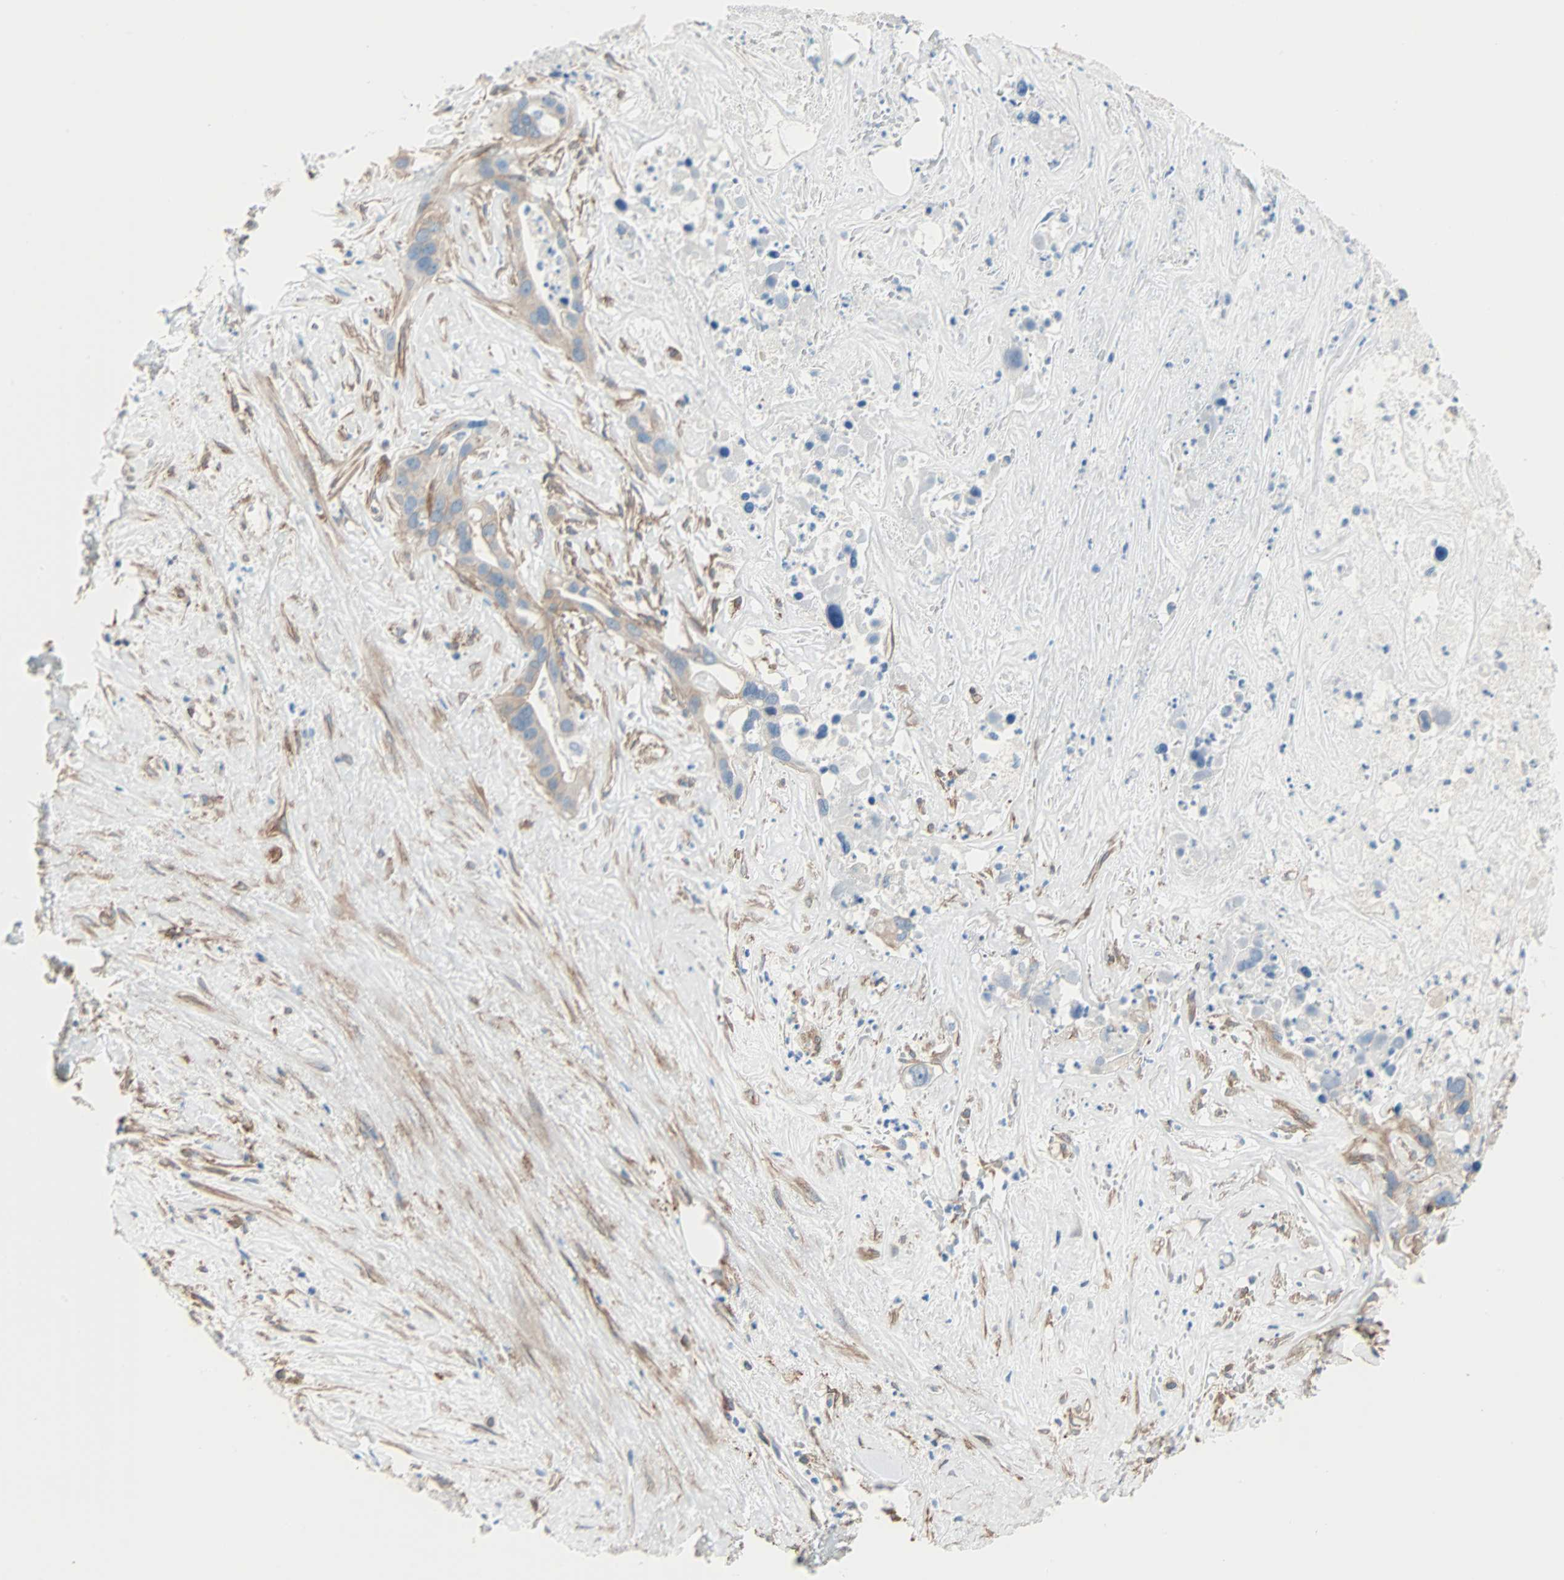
{"staining": {"intensity": "moderate", "quantity": ">75%", "location": "cytoplasmic/membranous"}, "tissue": "liver cancer", "cell_type": "Tumor cells", "image_type": "cancer", "snomed": [{"axis": "morphology", "description": "Cholangiocarcinoma"}, {"axis": "topography", "description": "Liver"}], "caption": "Liver cholangiocarcinoma stained with DAB immunohistochemistry (IHC) shows medium levels of moderate cytoplasmic/membranous staining in approximately >75% of tumor cells.", "gene": "EPB41L2", "patient": {"sex": "female", "age": 65}}